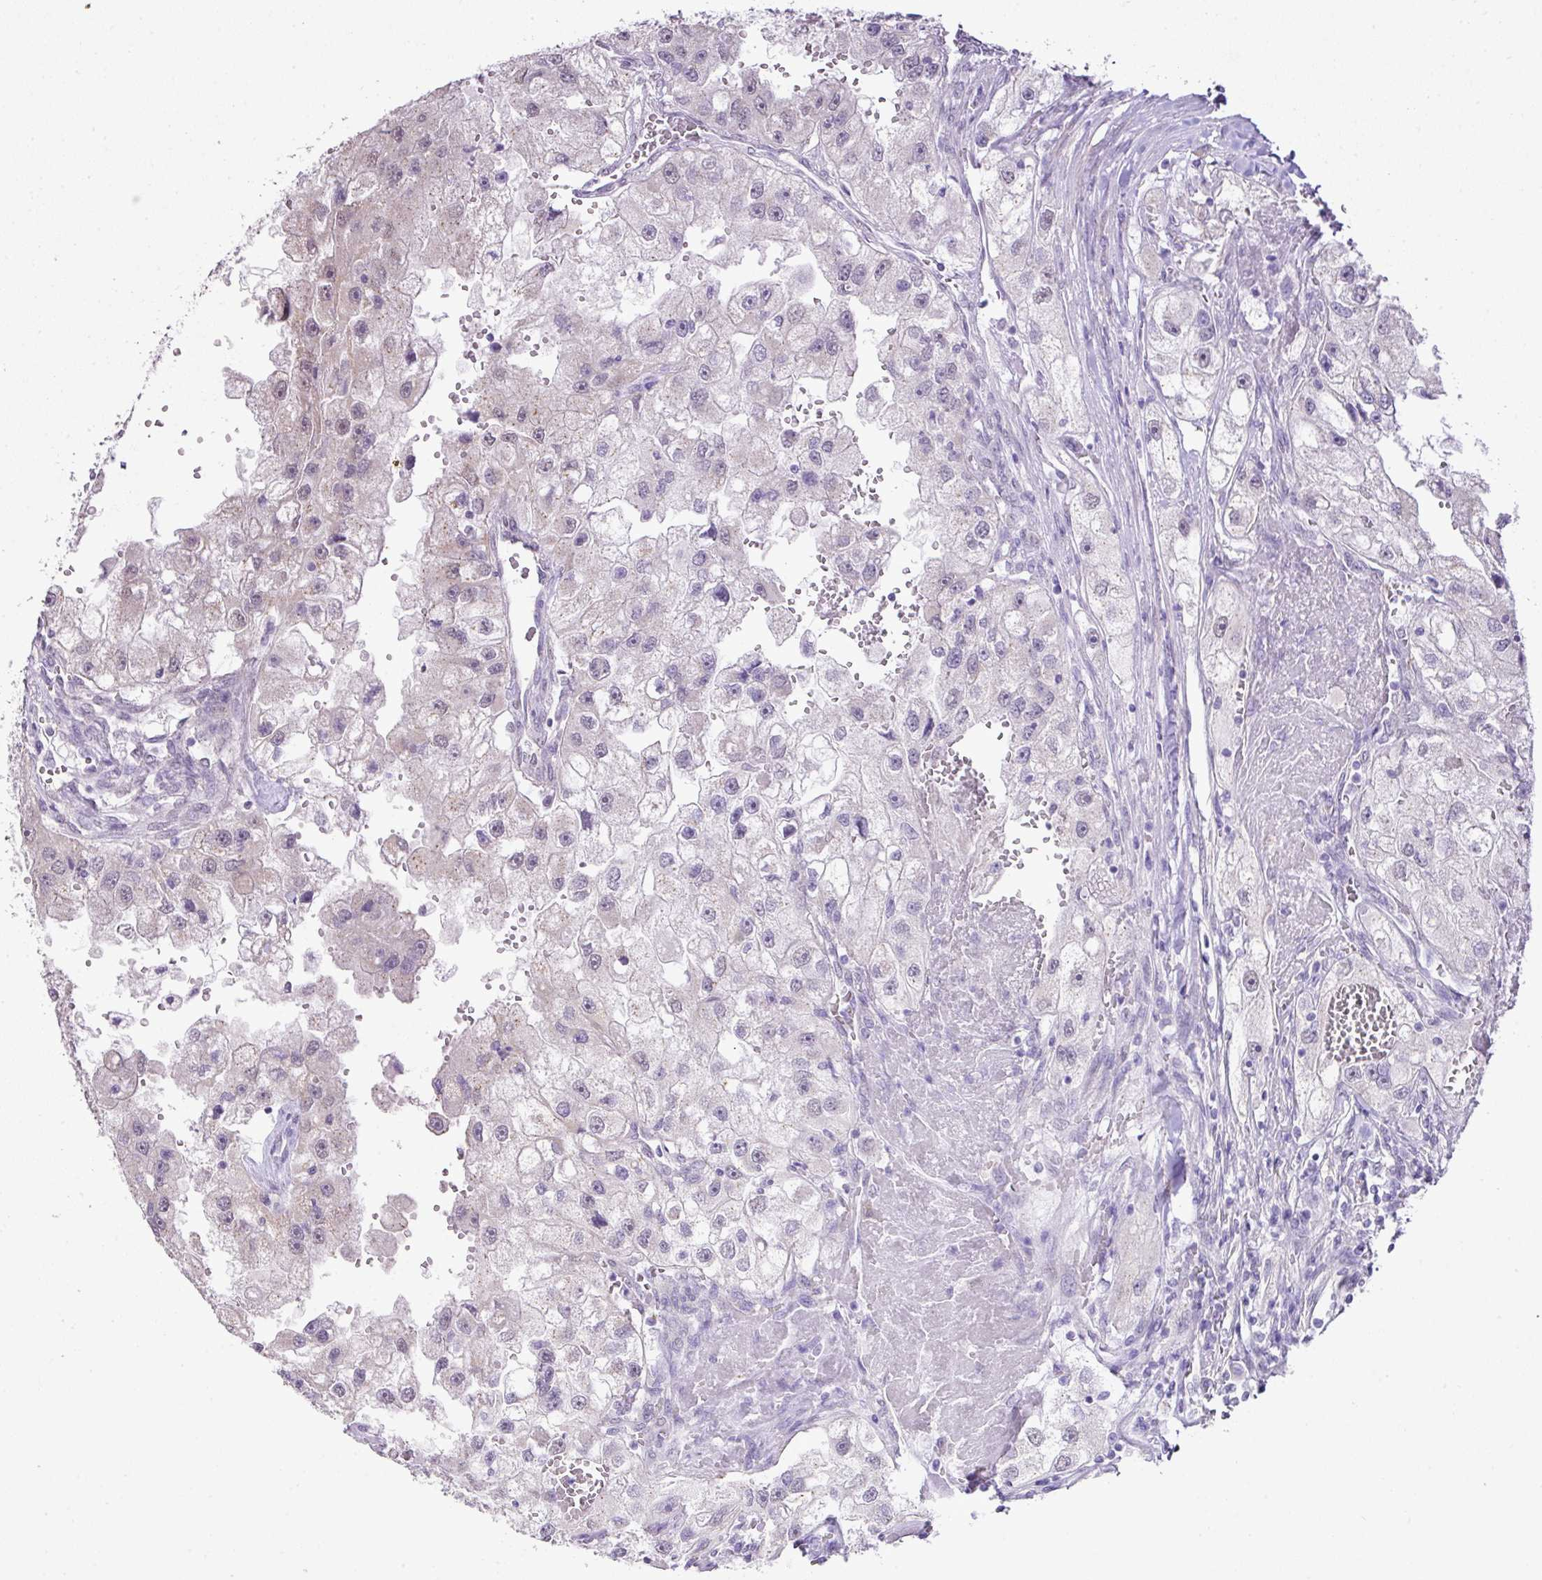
{"staining": {"intensity": "negative", "quantity": "none", "location": "none"}, "tissue": "renal cancer", "cell_type": "Tumor cells", "image_type": "cancer", "snomed": [{"axis": "morphology", "description": "Adenocarcinoma, NOS"}, {"axis": "topography", "description": "Kidney"}], "caption": "IHC of human renal cancer (adenocarcinoma) demonstrates no positivity in tumor cells.", "gene": "DIP2A", "patient": {"sex": "male", "age": 63}}